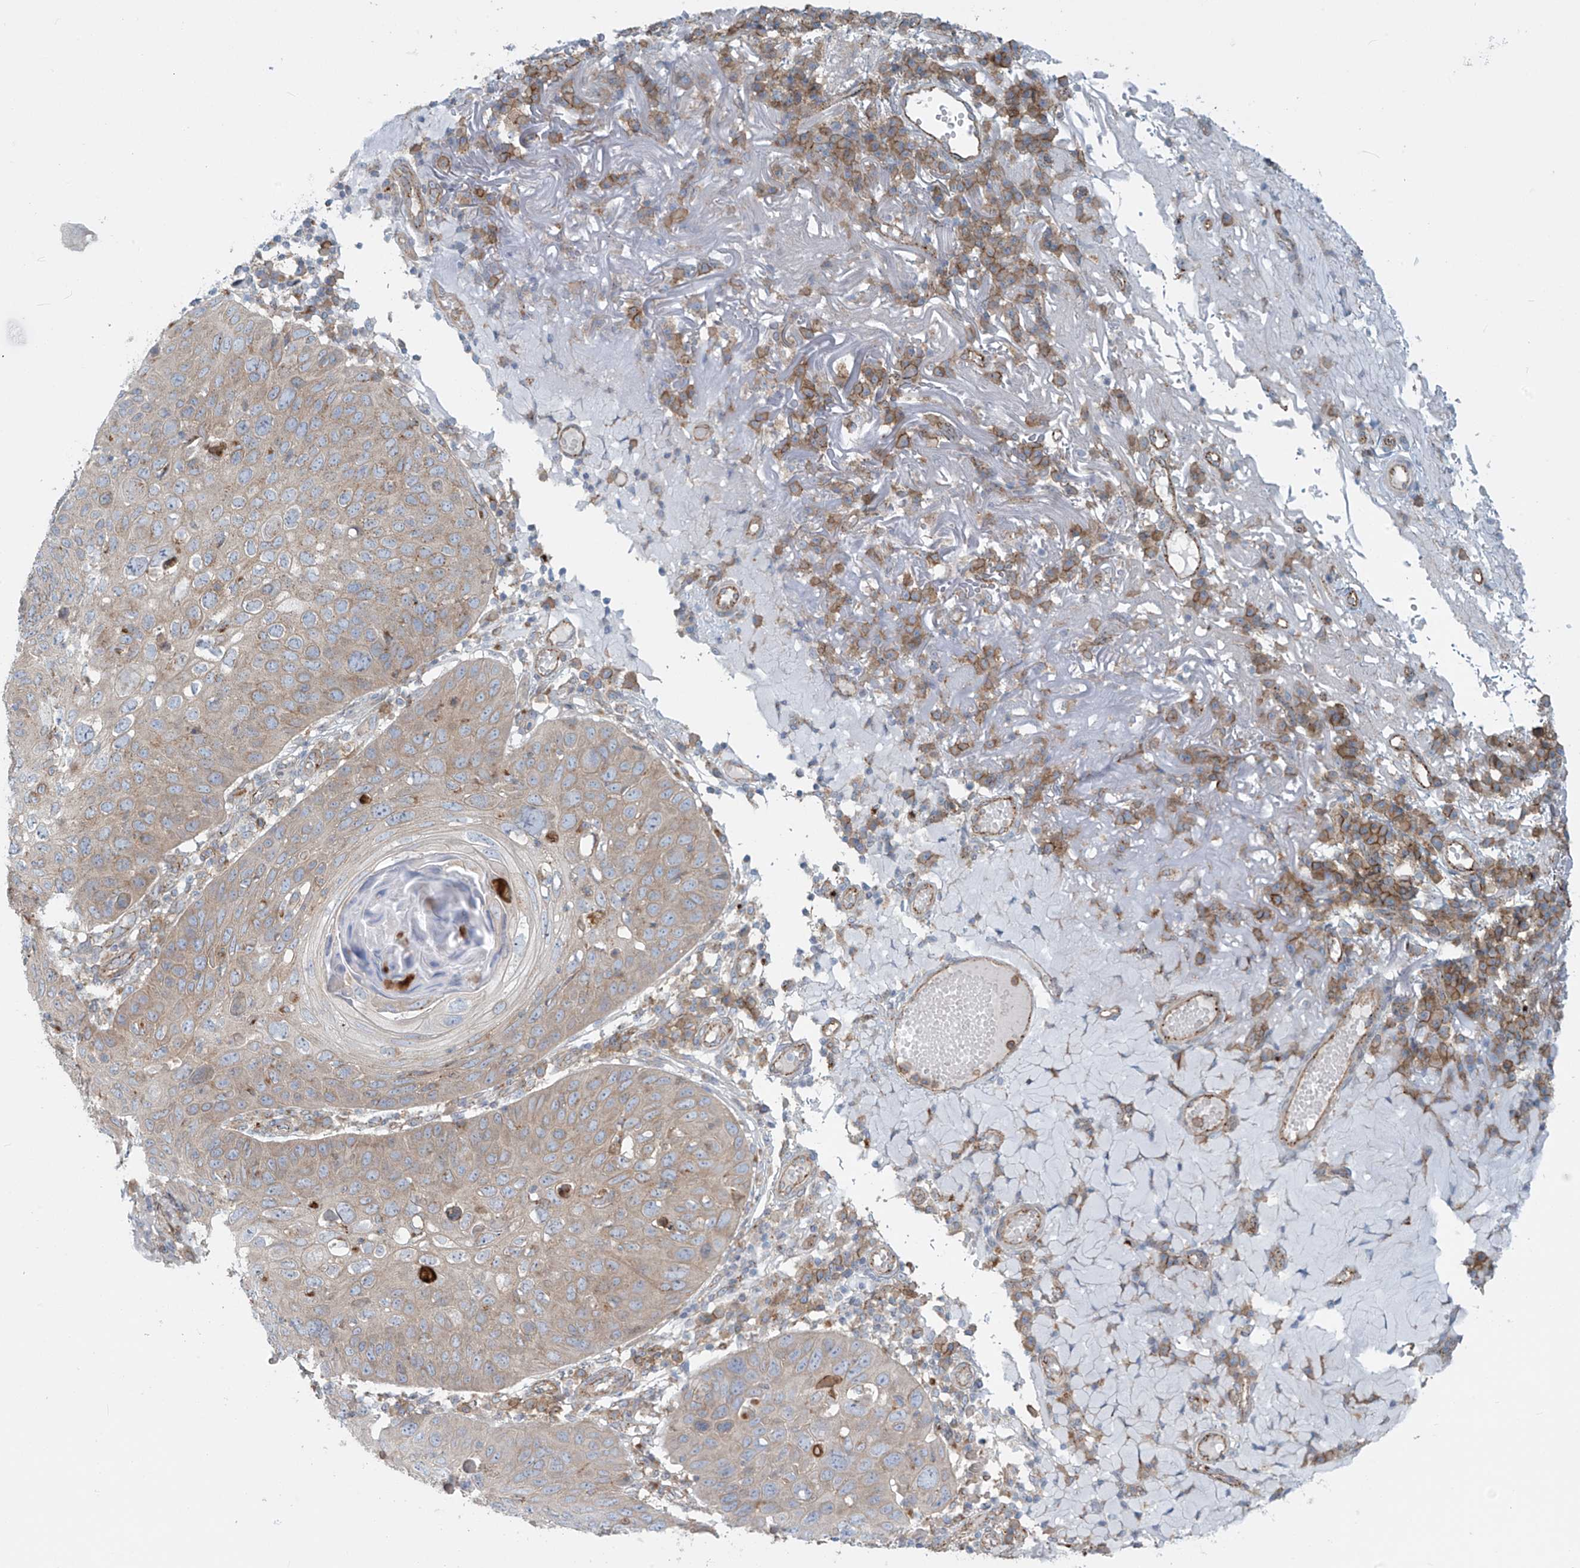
{"staining": {"intensity": "negative", "quantity": "none", "location": "none"}, "tissue": "skin cancer", "cell_type": "Tumor cells", "image_type": "cancer", "snomed": [{"axis": "morphology", "description": "Squamous cell carcinoma, NOS"}, {"axis": "topography", "description": "Skin"}], "caption": "A histopathology image of human skin squamous cell carcinoma is negative for staining in tumor cells.", "gene": "LZTS3", "patient": {"sex": "female", "age": 90}}